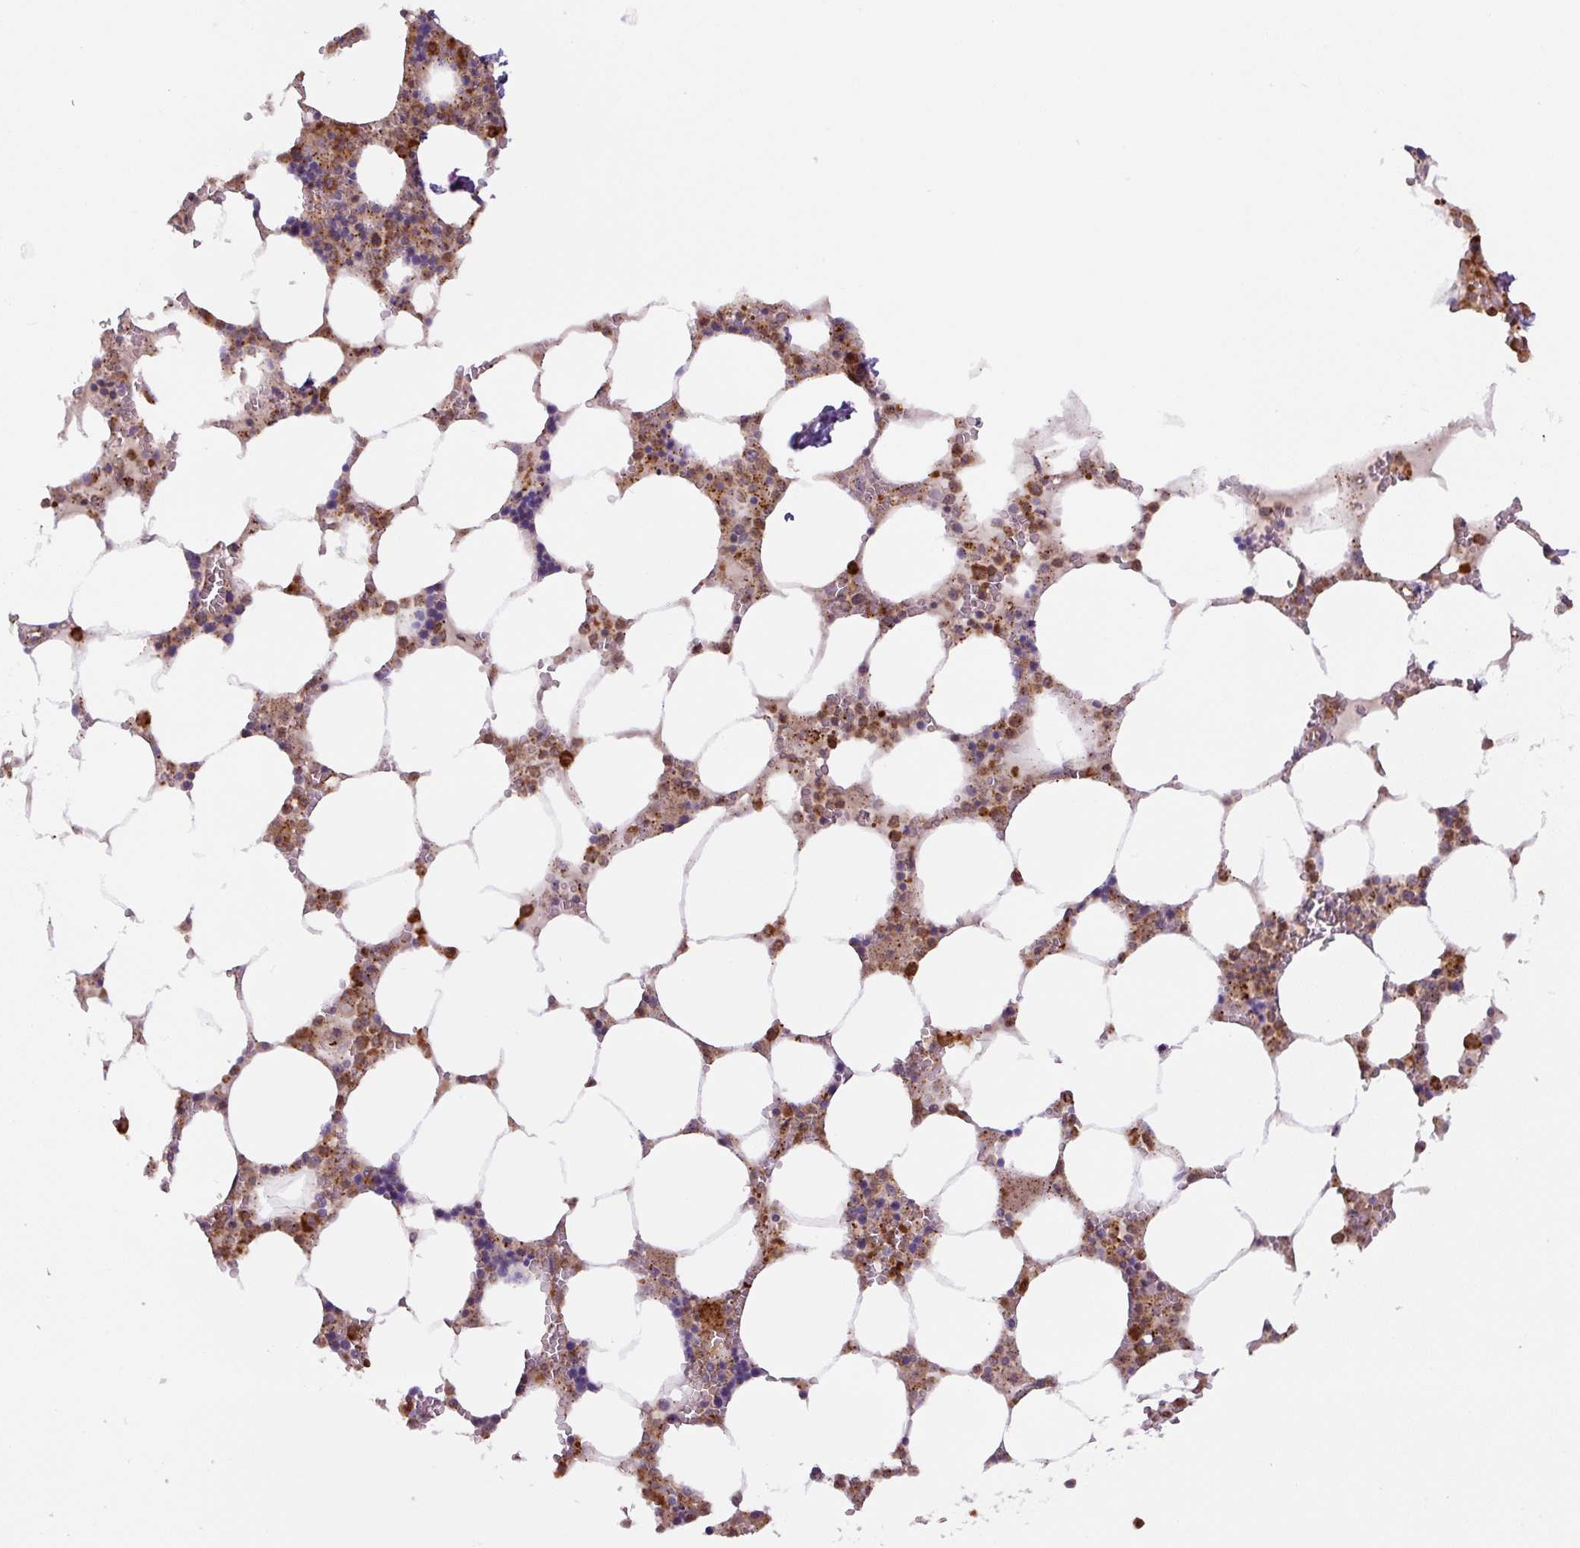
{"staining": {"intensity": "strong", "quantity": ">75%", "location": "cytoplasmic/membranous"}, "tissue": "bone marrow", "cell_type": "Hematopoietic cells", "image_type": "normal", "snomed": [{"axis": "morphology", "description": "Normal tissue, NOS"}, {"axis": "topography", "description": "Bone marrow"}], "caption": "Protein expression analysis of normal bone marrow shows strong cytoplasmic/membranous positivity in approximately >75% of hematopoietic cells. (DAB IHC, brown staining for protein, blue staining for nuclei).", "gene": "ZSWIM7", "patient": {"sex": "male", "age": 64}}